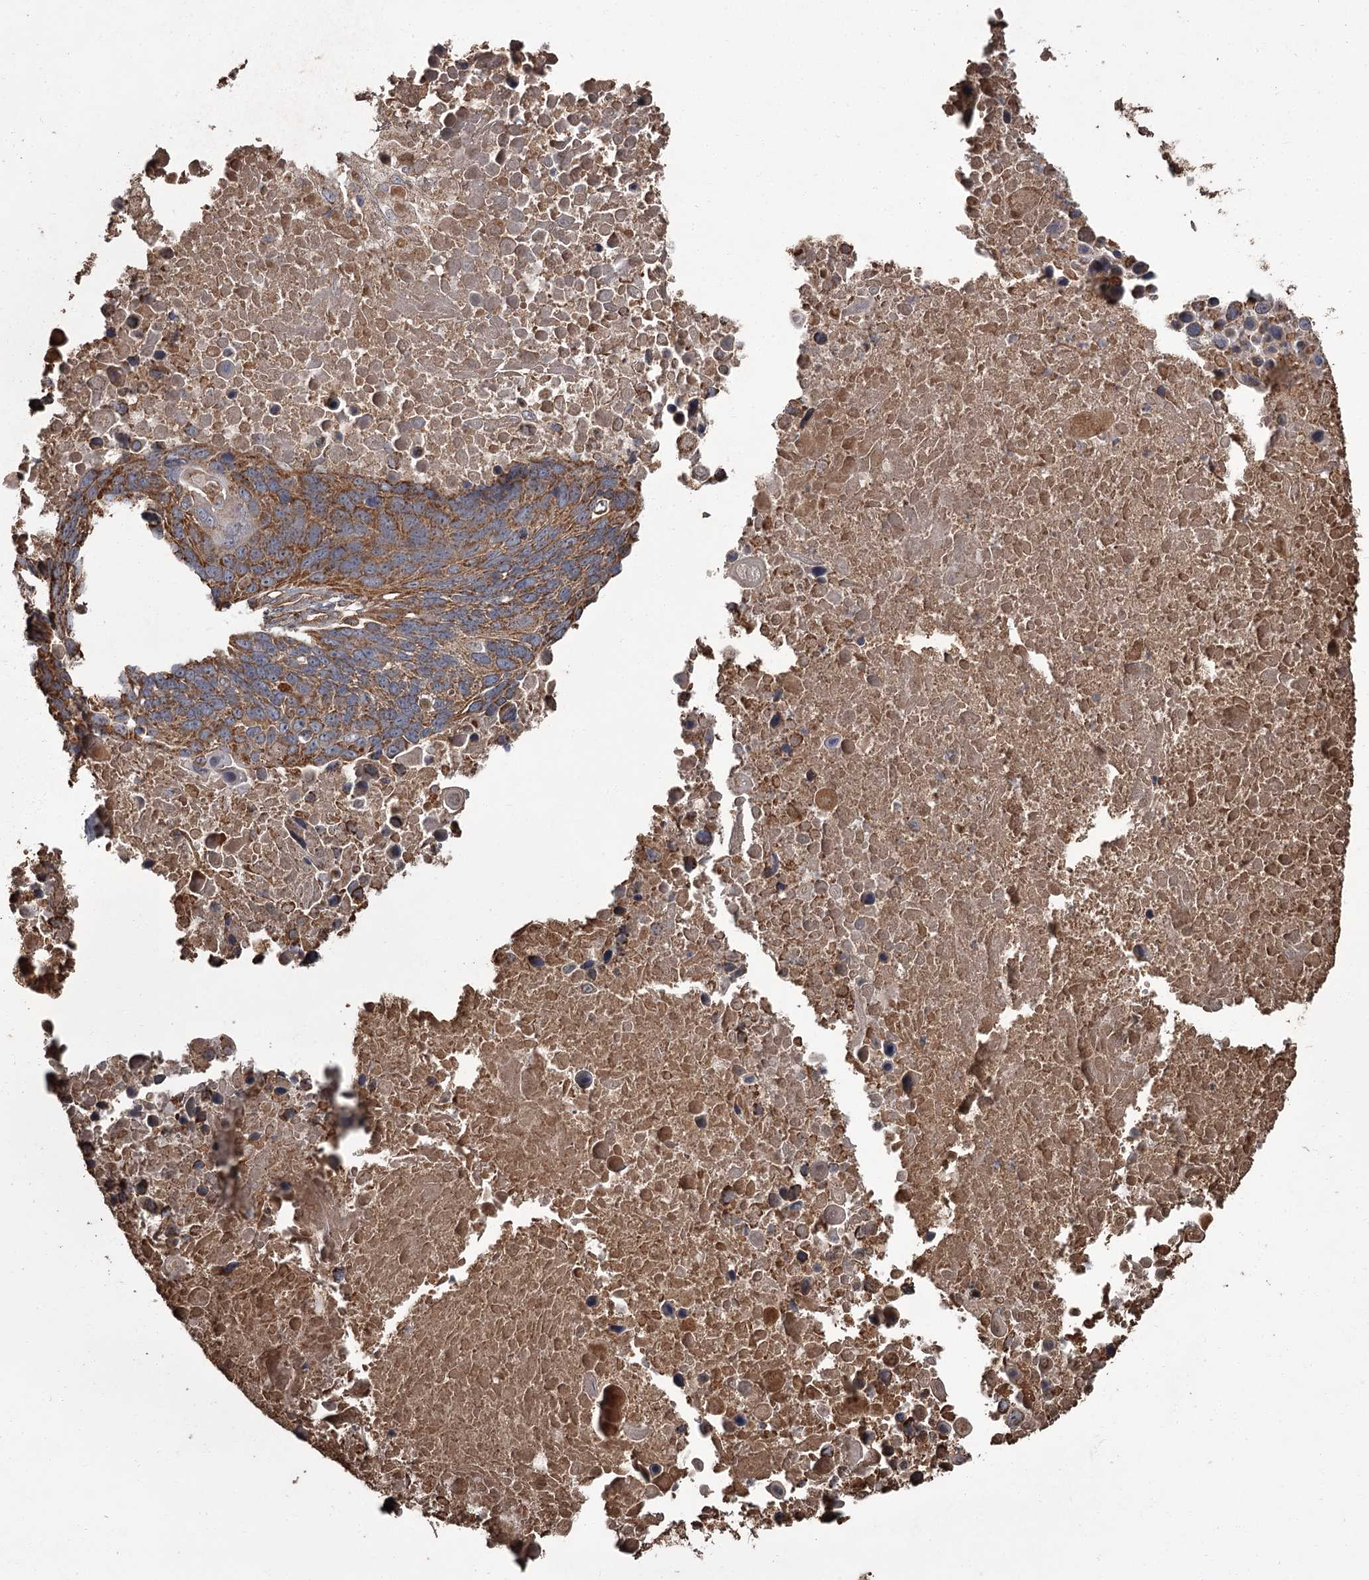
{"staining": {"intensity": "strong", "quantity": "25%-75%", "location": "cytoplasmic/membranous"}, "tissue": "lung cancer", "cell_type": "Tumor cells", "image_type": "cancer", "snomed": [{"axis": "morphology", "description": "Normal tissue, NOS"}, {"axis": "morphology", "description": "Squamous cell carcinoma, NOS"}, {"axis": "topography", "description": "Lymph node"}, {"axis": "topography", "description": "Lung"}], "caption": "Strong cytoplasmic/membranous expression is identified in about 25%-75% of tumor cells in lung cancer (squamous cell carcinoma).", "gene": "THAP9", "patient": {"sex": "male", "age": 66}}